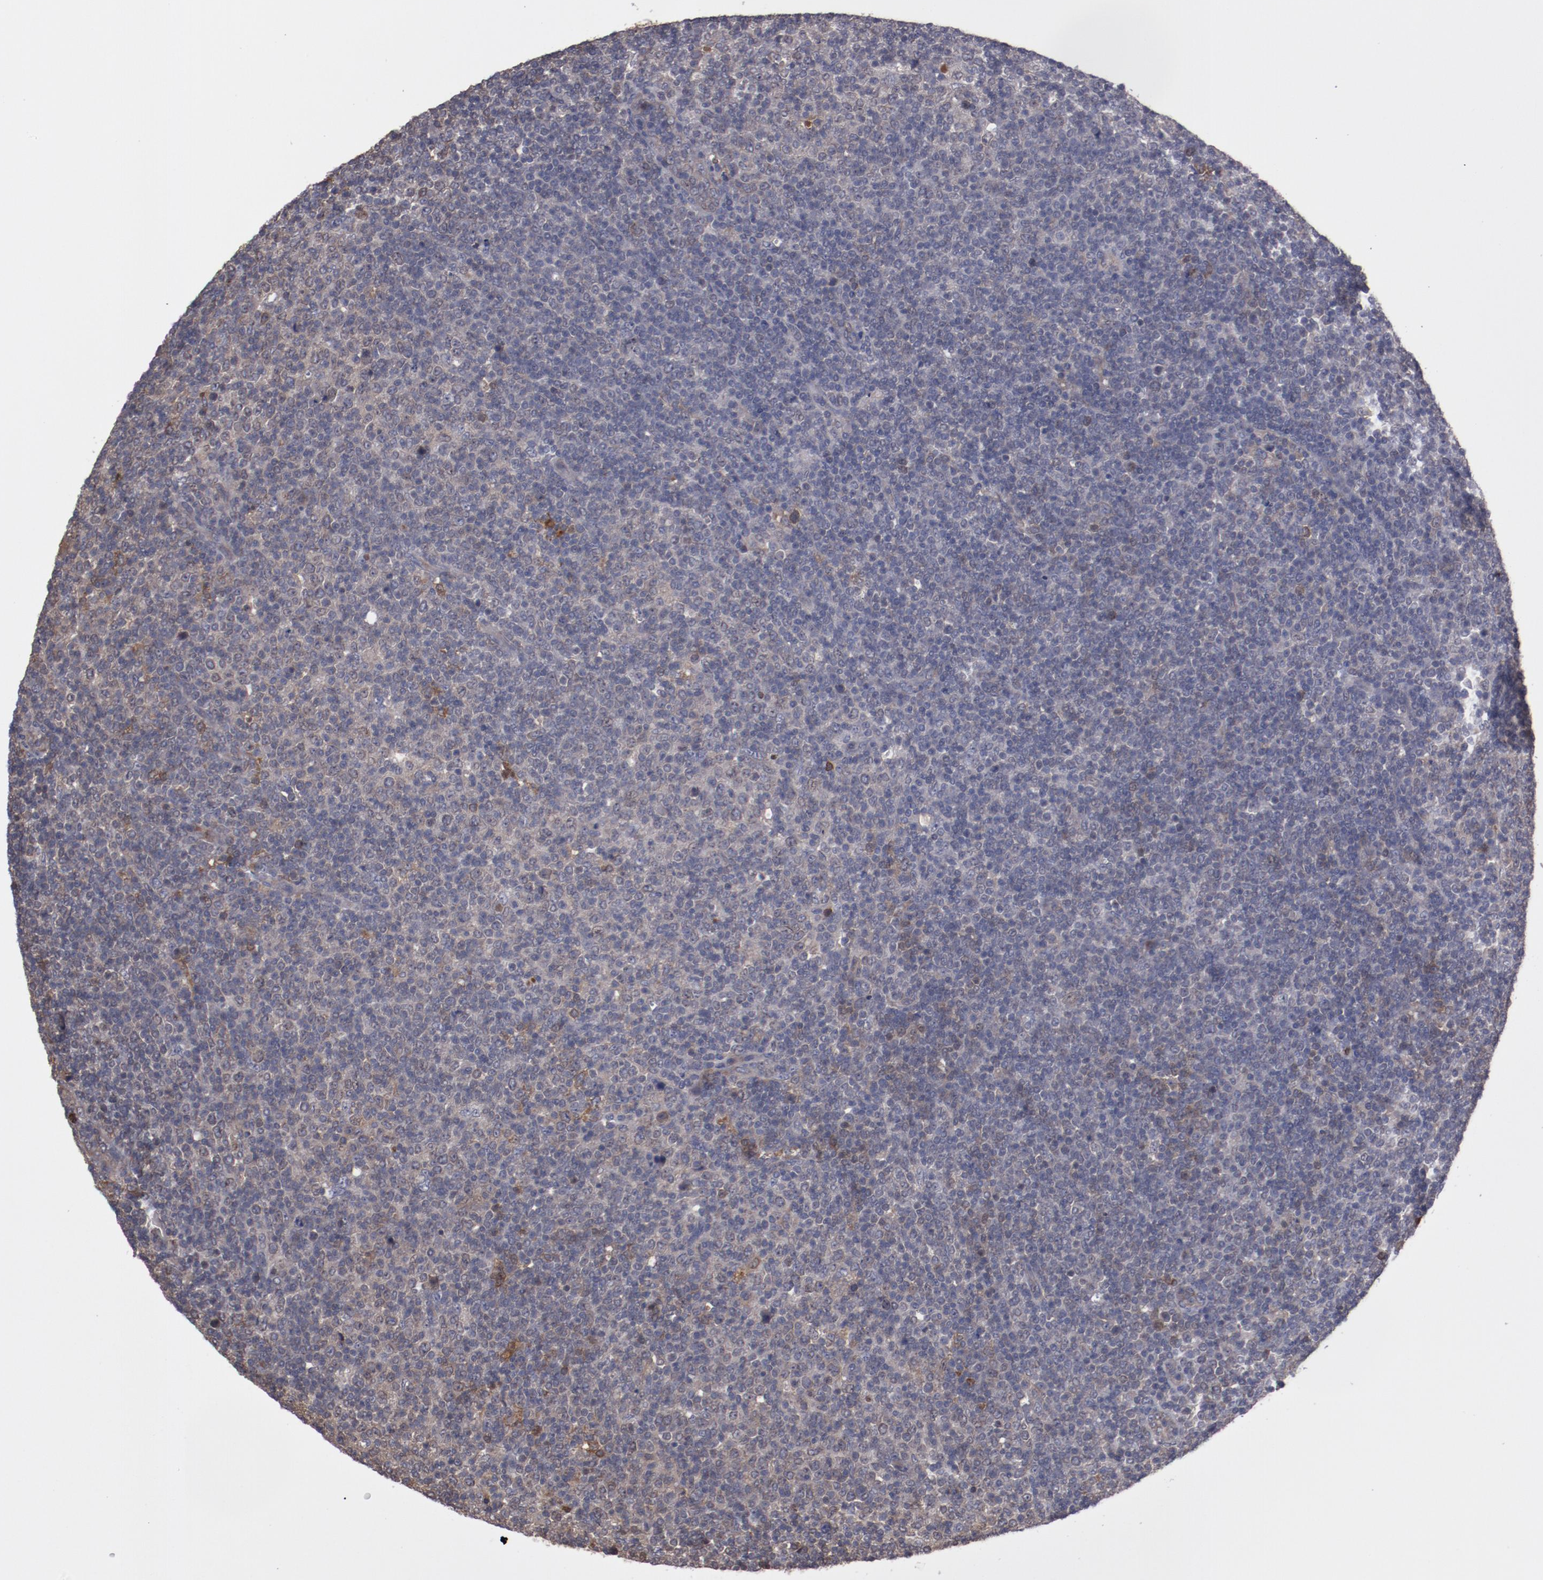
{"staining": {"intensity": "weak", "quantity": "25%-75%", "location": "cytoplasmic/membranous"}, "tissue": "lymphoma", "cell_type": "Tumor cells", "image_type": "cancer", "snomed": [{"axis": "morphology", "description": "Malignant lymphoma, non-Hodgkin's type, Low grade"}, {"axis": "topography", "description": "Lymph node"}], "caption": "A histopathology image showing weak cytoplasmic/membranous expression in about 25%-75% of tumor cells in lymphoma, as visualized by brown immunohistochemical staining.", "gene": "SERPINA7", "patient": {"sex": "male", "age": 70}}